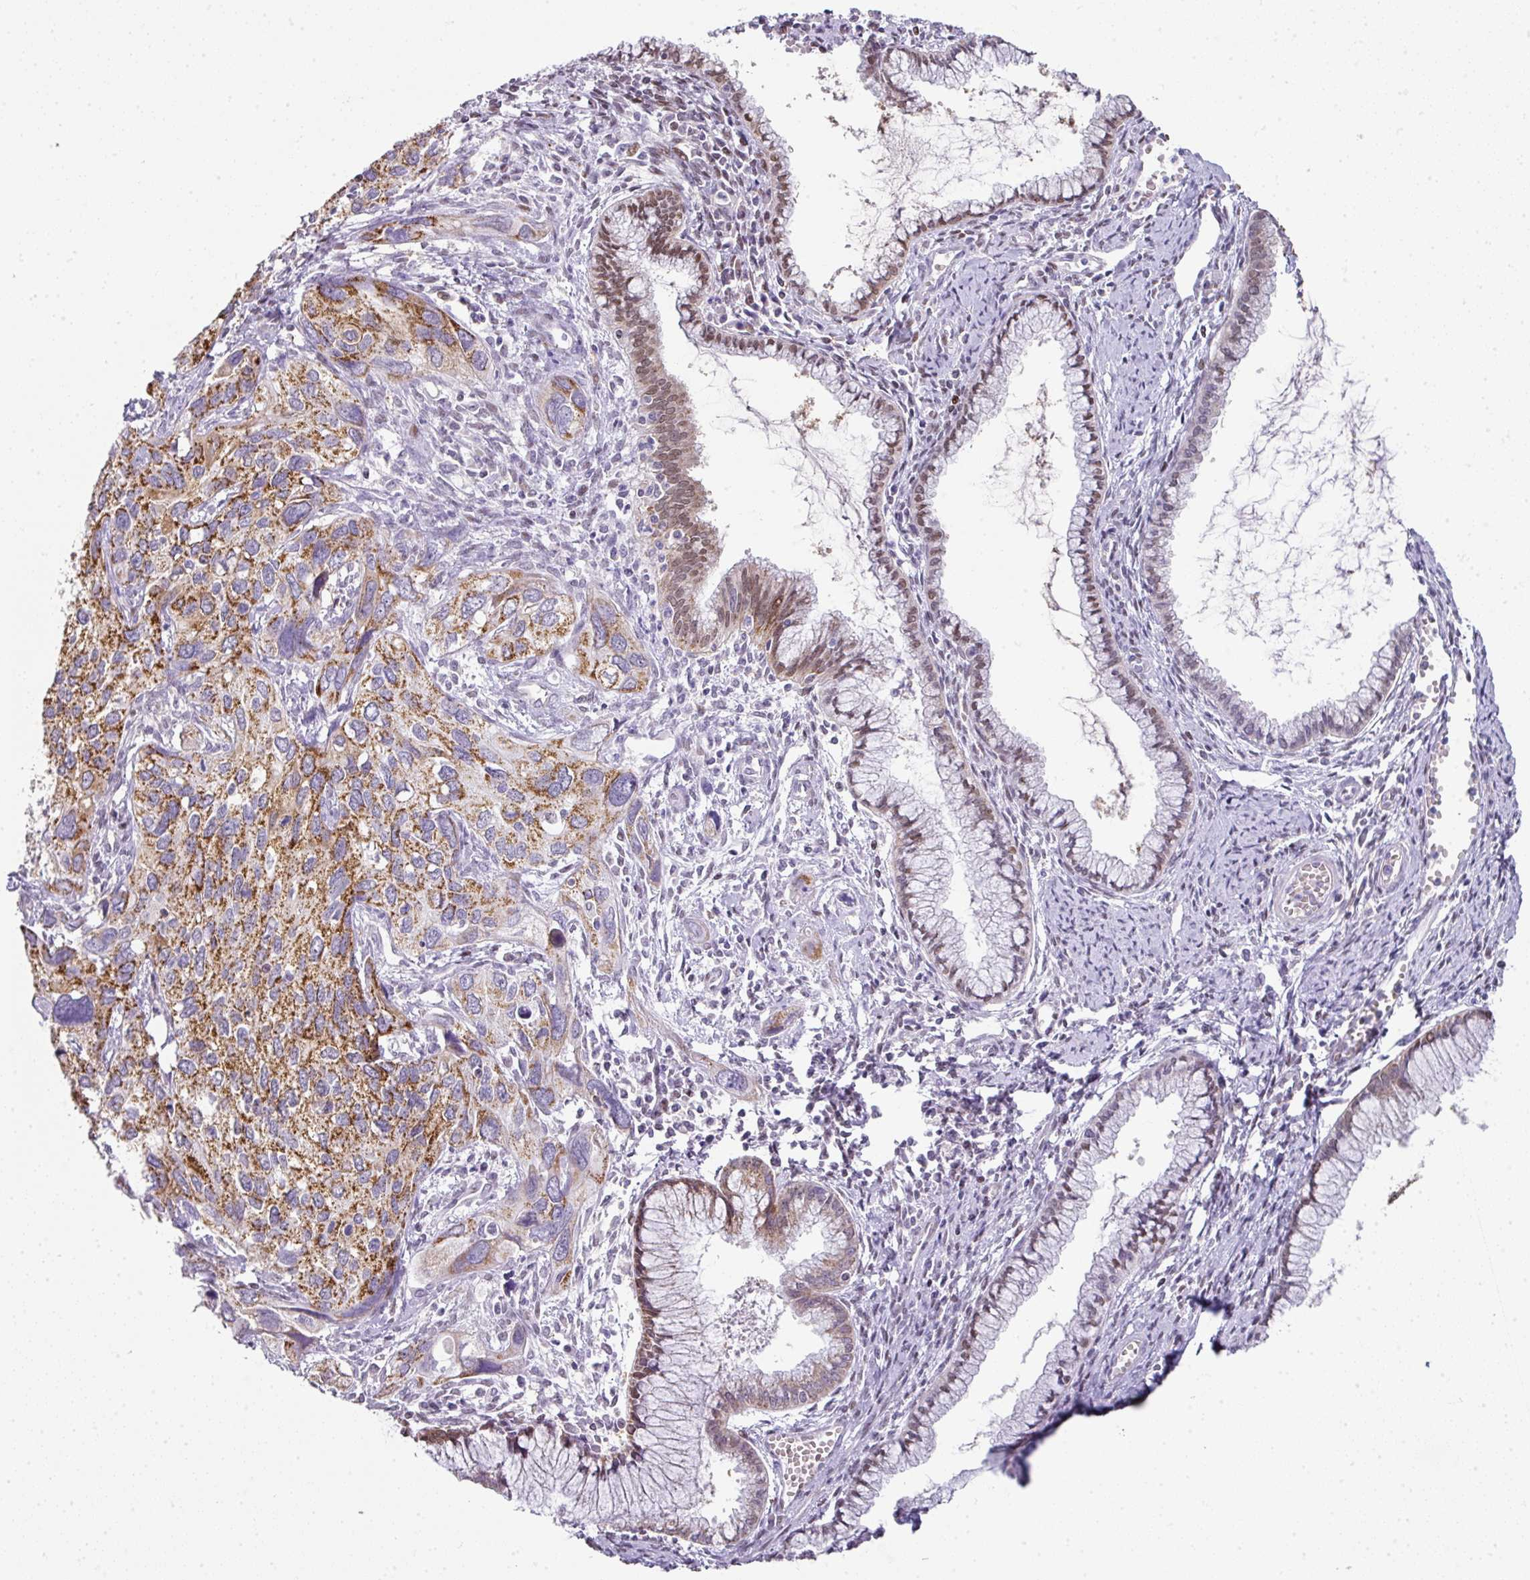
{"staining": {"intensity": "strong", "quantity": ">75%", "location": "cytoplasmic/membranous"}, "tissue": "cervical cancer", "cell_type": "Tumor cells", "image_type": "cancer", "snomed": [{"axis": "morphology", "description": "Squamous cell carcinoma, NOS"}, {"axis": "topography", "description": "Cervix"}], "caption": "A brown stain shows strong cytoplasmic/membranous positivity of a protein in human squamous cell carcinoma (cervical) tumor cells.", "gene": "ANKRD18A", "patient": {"sex": "female", "age": 55}}